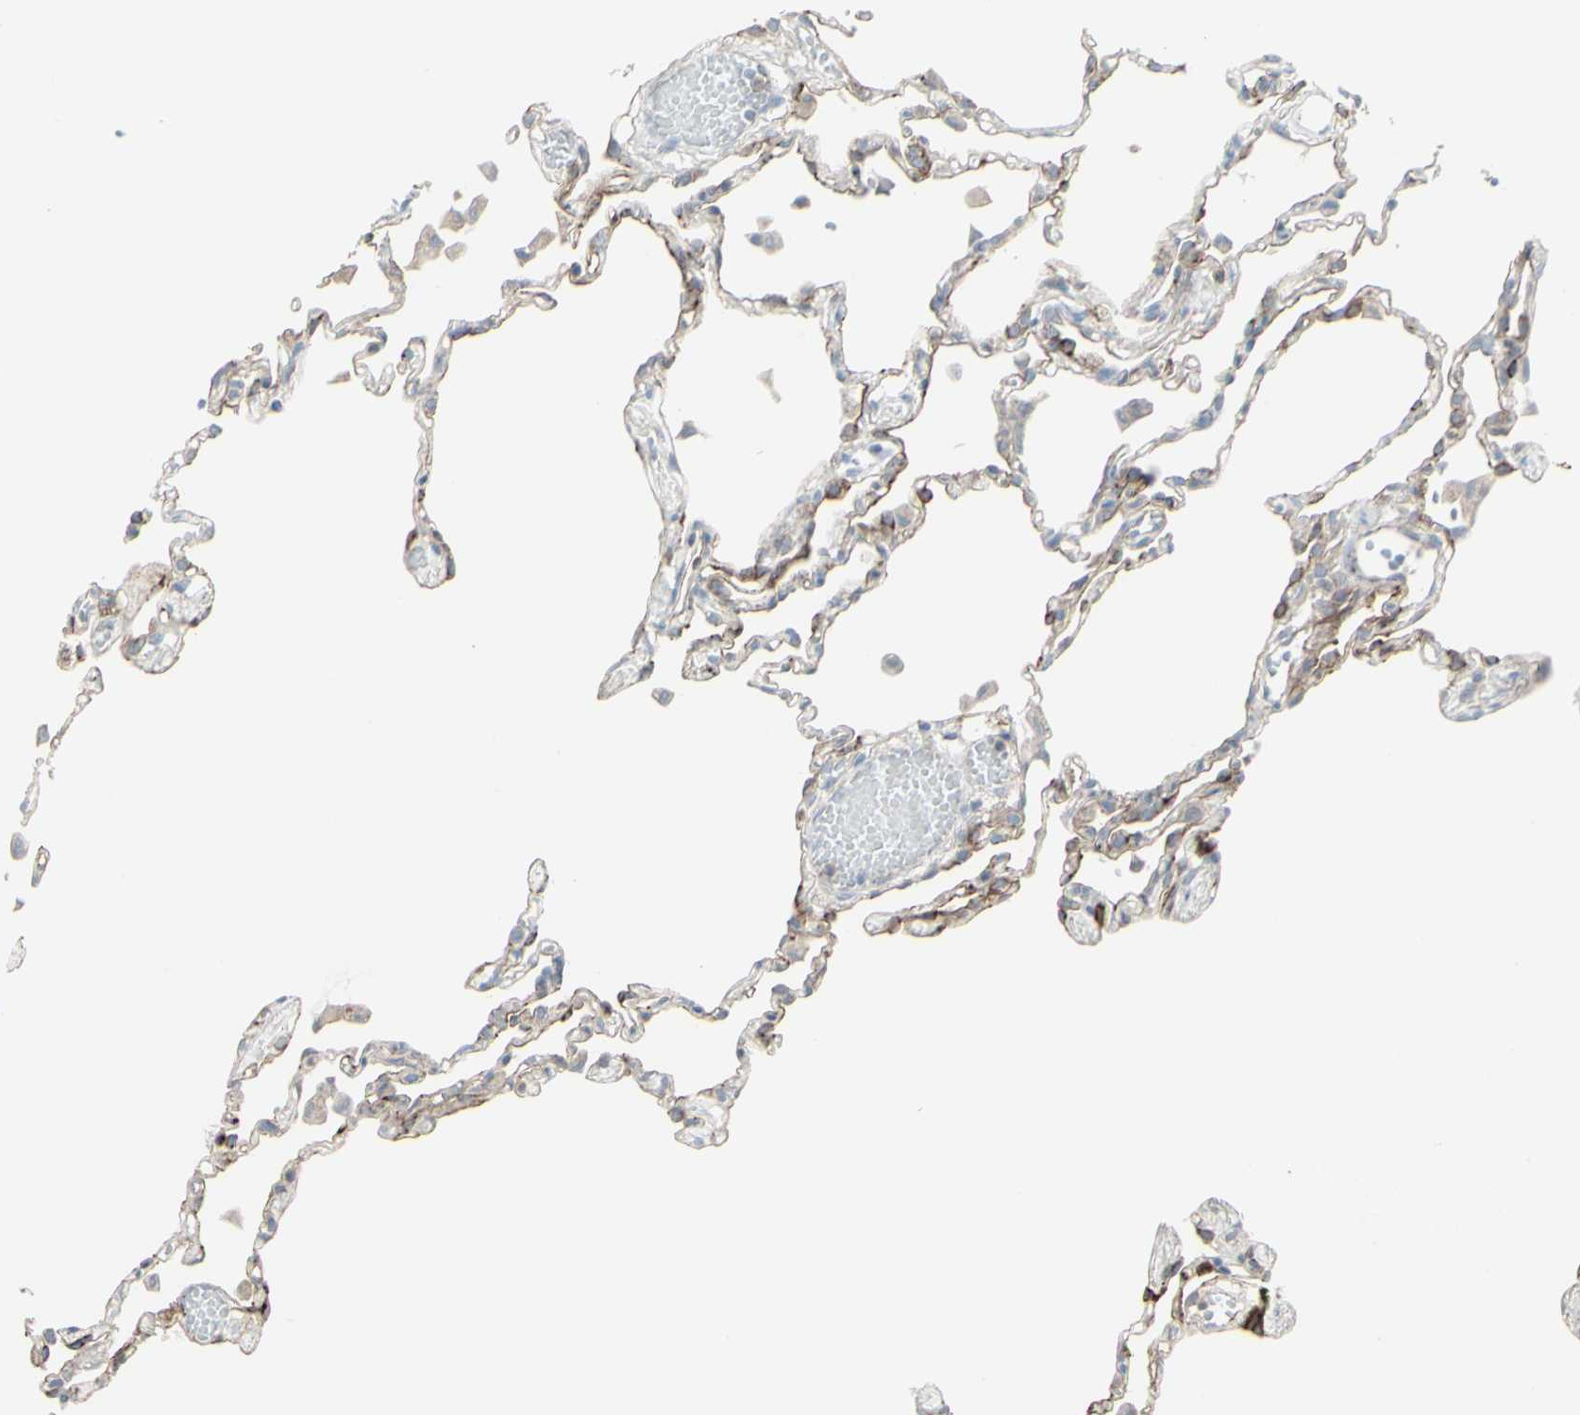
{"staining": {"intensity": "weak", "quantity": ">75%", "location": "cytoplasmic/membranous"}, "tissue": "lung", "cell_type": "Alveolar cells", "image_type": "normal", "snomed": [{"axis": "morphology", "description": "Normal tissue, NOS"}, {"axis": "topography", "description": "Lung"}], "caption": "Weak cytoplasmic/membranous protein expression is present in about >75% of alveolar cells in lung.", "gene": "GJA1", "patient": {"sex": "female", "age": 49}}